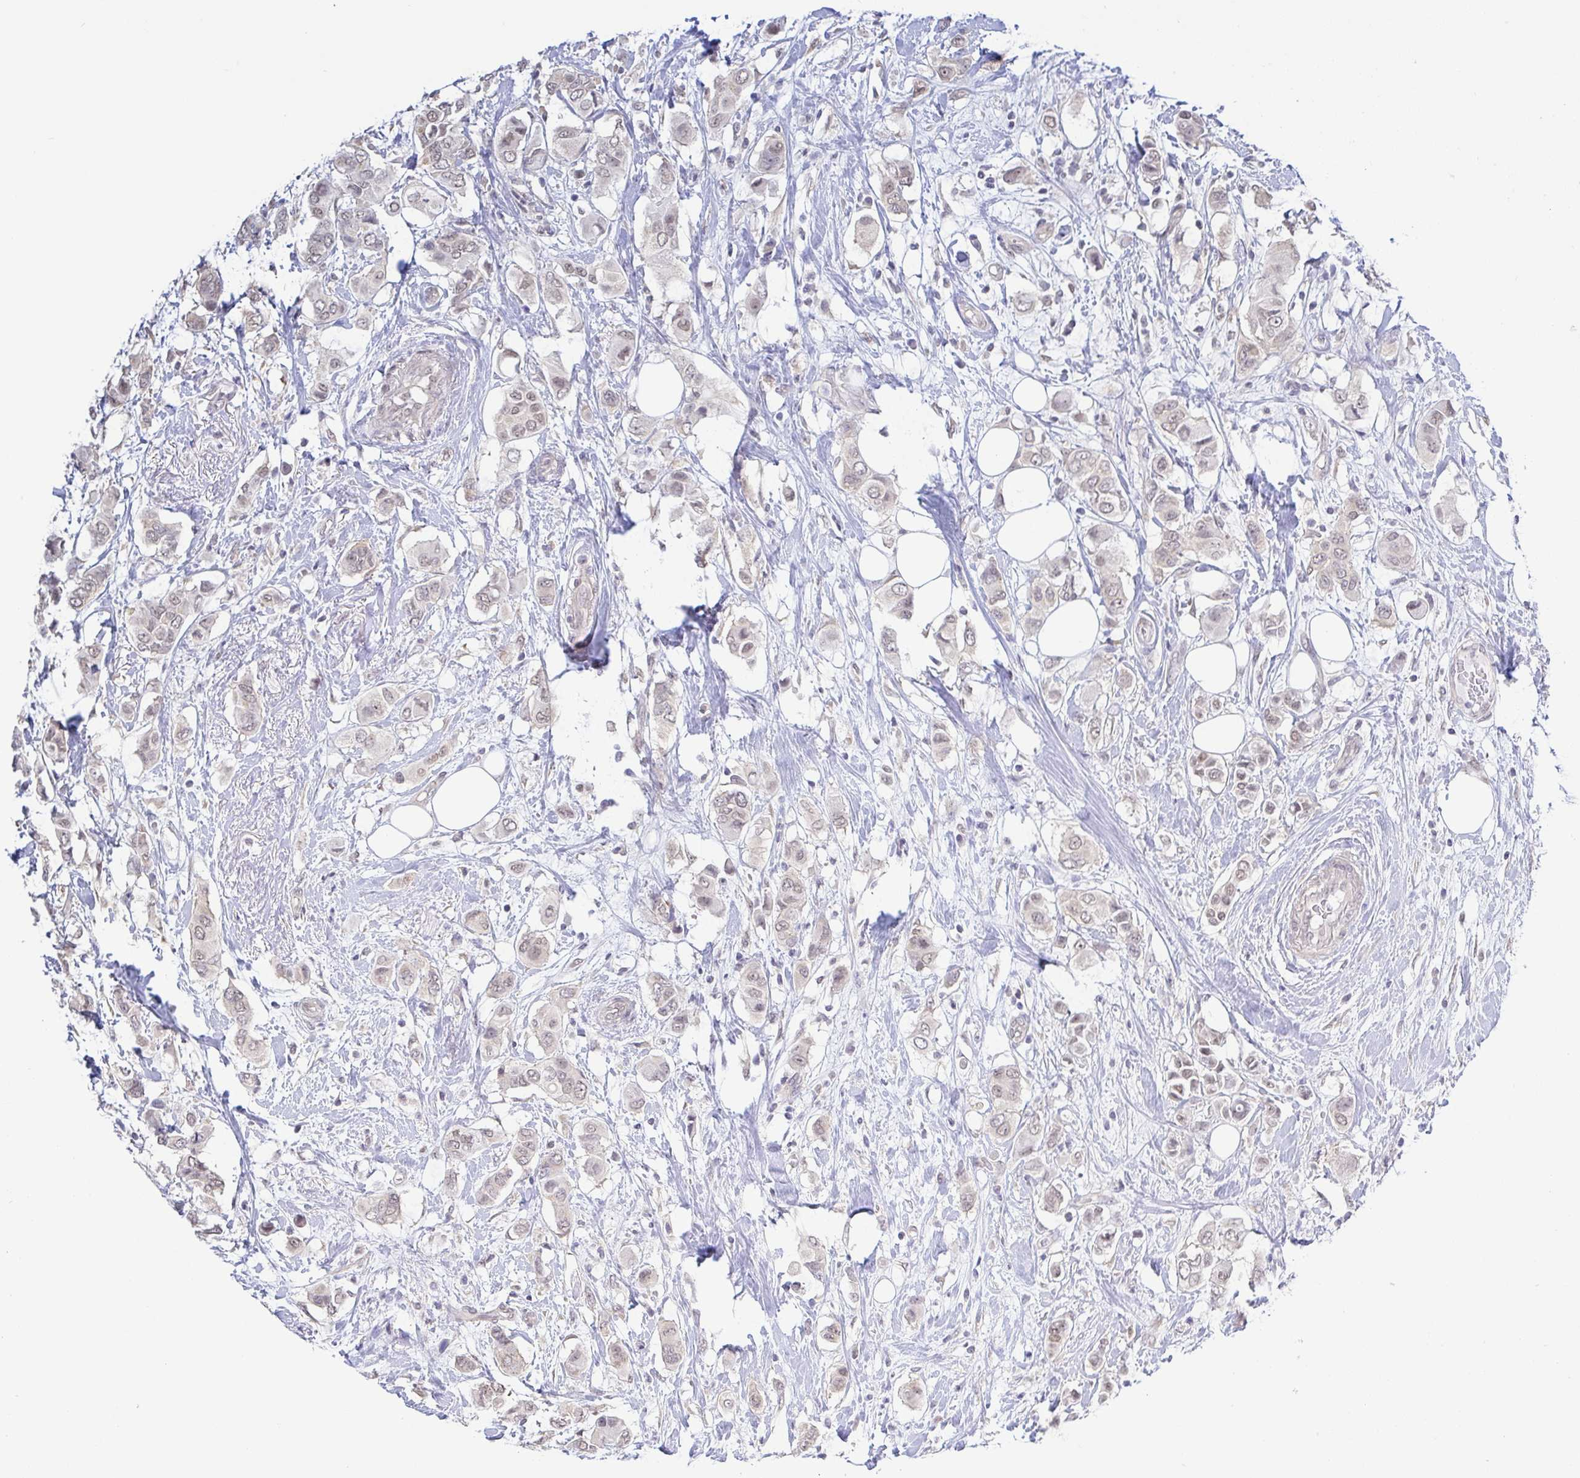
{"staining": {"intensity": "weak", "quantity": "25%-75%", "location": "nuclear"}, "tissue": "breast cancer", "cell_type": "Tumor cells", "image_type": "cancer", "snomed": [{"axis": "morphology", "description": "Lobular carcinoma"}, {"axis": "topography", "description": "Breast"}], "caption": "IHC (DAB) staining of breast lobular carcinoma displays weak nuclear protein positivity in about 25%-75% of tumor cells.", "gene": "HYPK", "patient": {"sex": "female", "age": 51}}